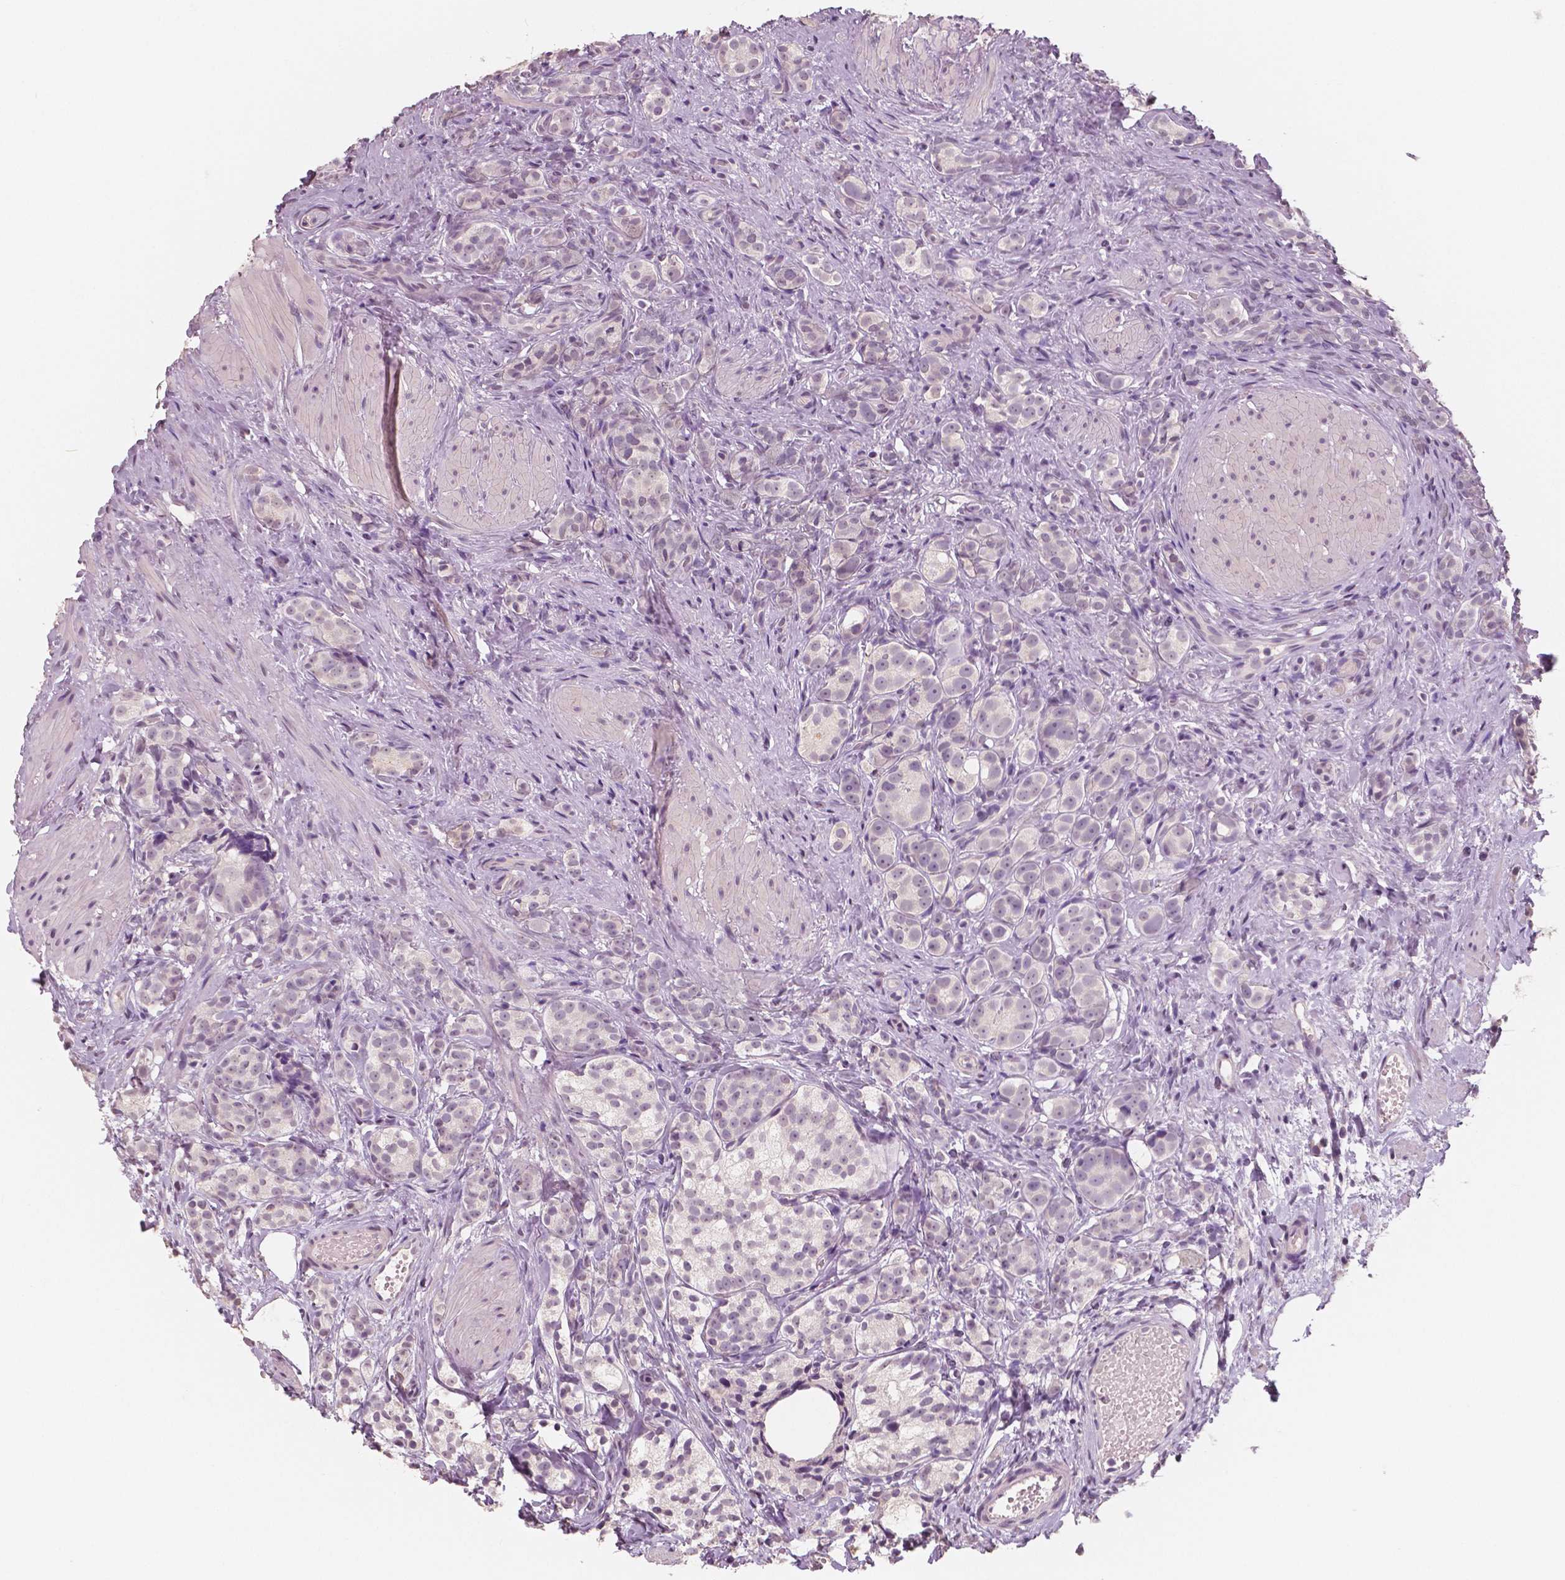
{"staining": {"intensity": "negative", "quantity": "none", "location": "none"}, "tissue": "prostate cancer", "cell_type": "Tumor cells", "image_type": "cancer", "snomed": [{"axis": "morphology", "description": "Adenocarcinoma, High grade"}, {"axis": "topography", "description": "Prostate"}], "caption": "IHC of prostate cancer shows no expression in tumor cells.", "gene": "NECAB1", "patient": {"sex": "male", "age": 53}}